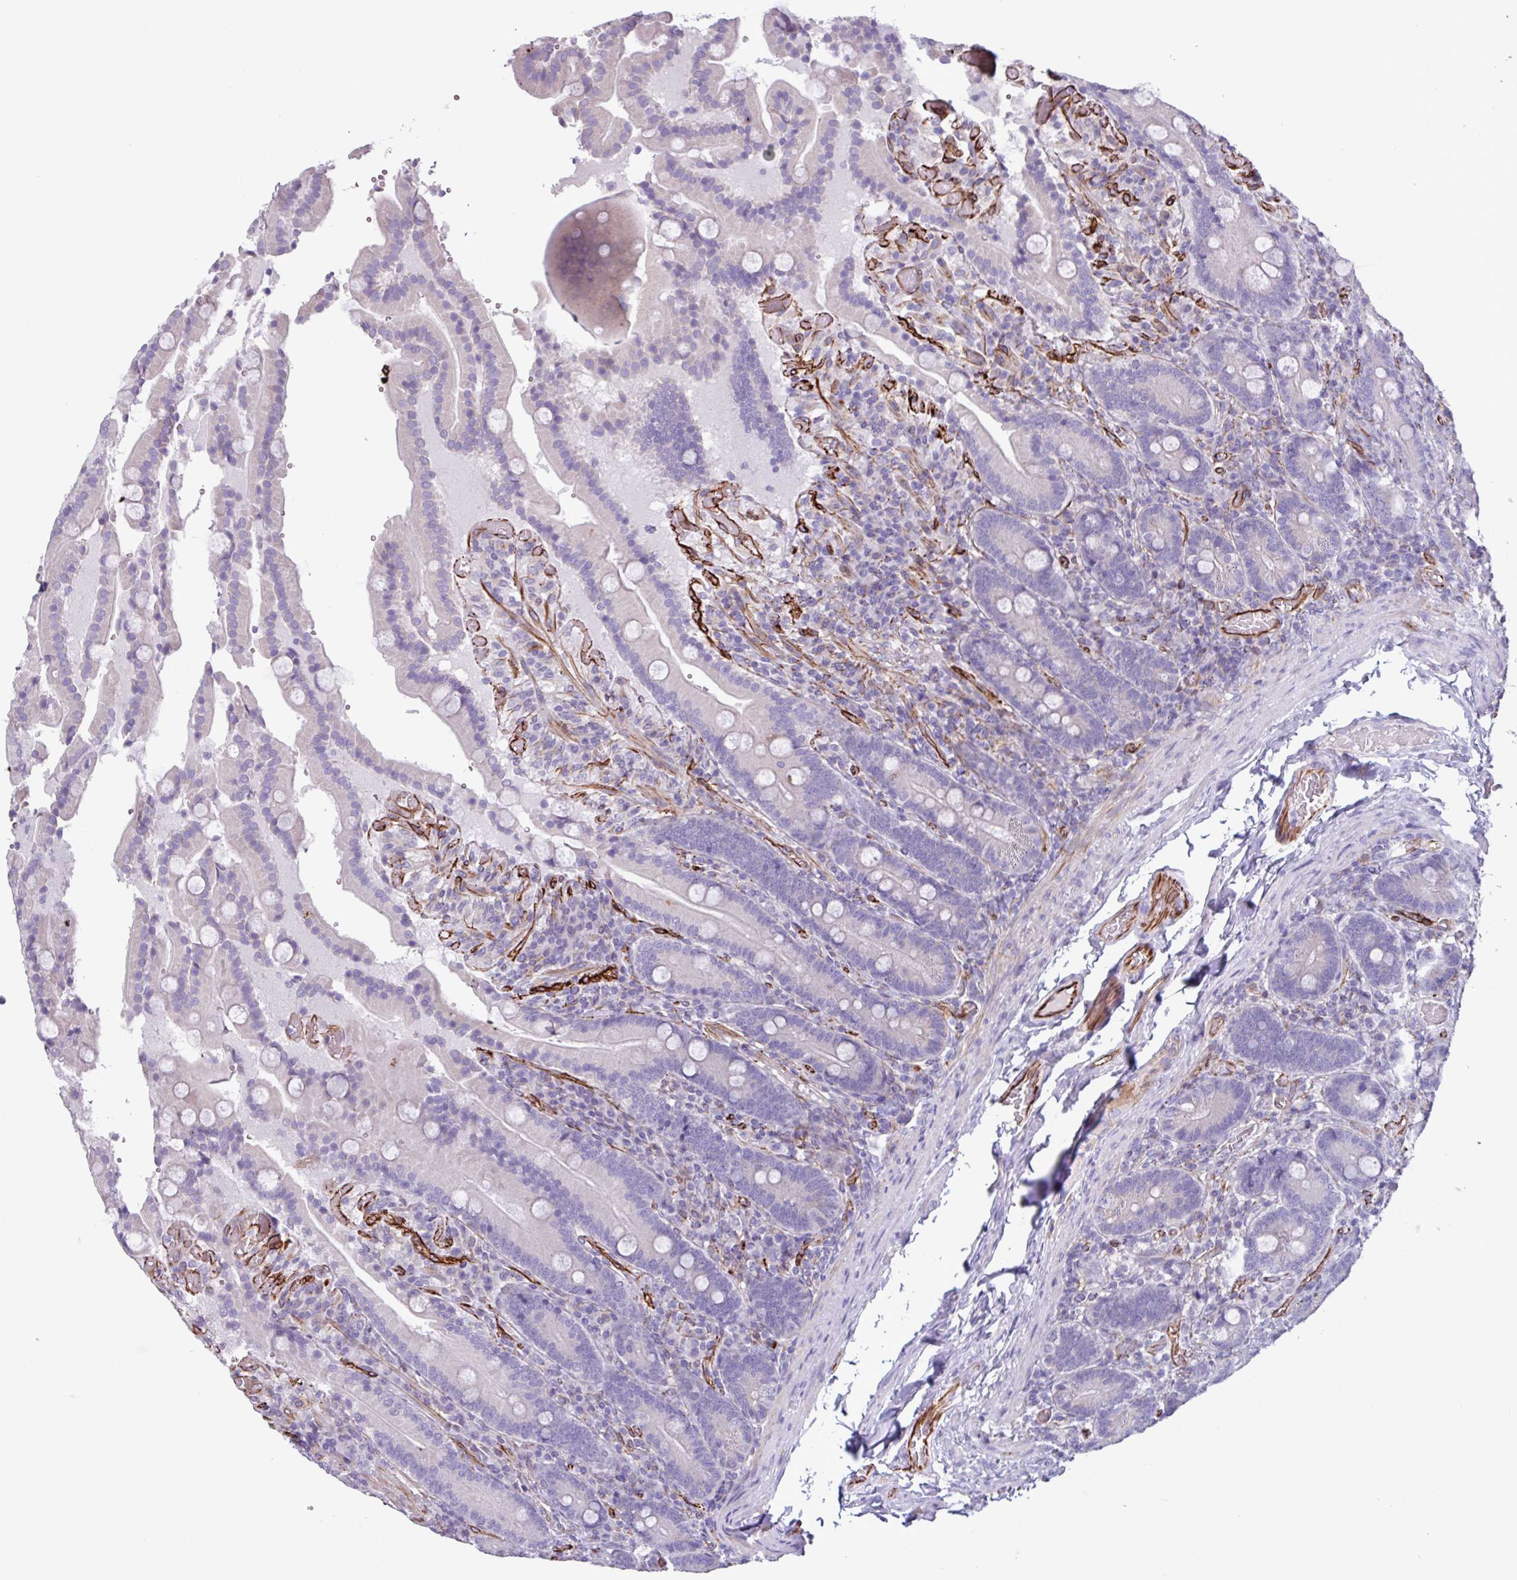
{"staining": {"intensity": "negative", "quantity": "none", "location": "none"}, "tissue": "duodenum", "cell_type": "Glandular cells", "image_type": "normal", "snomed": [{"axis": "morphology", "description": "Normal tissue, NOS"}, {"axis": "topography", "description": "Duodenum"}], "caption": "This is an immunohistochemistry histopathology image of normal human duodenum. There is no positivity in glandular cells.", "gene": "BTD", "patient": {"sex": "female", "age": 62}}